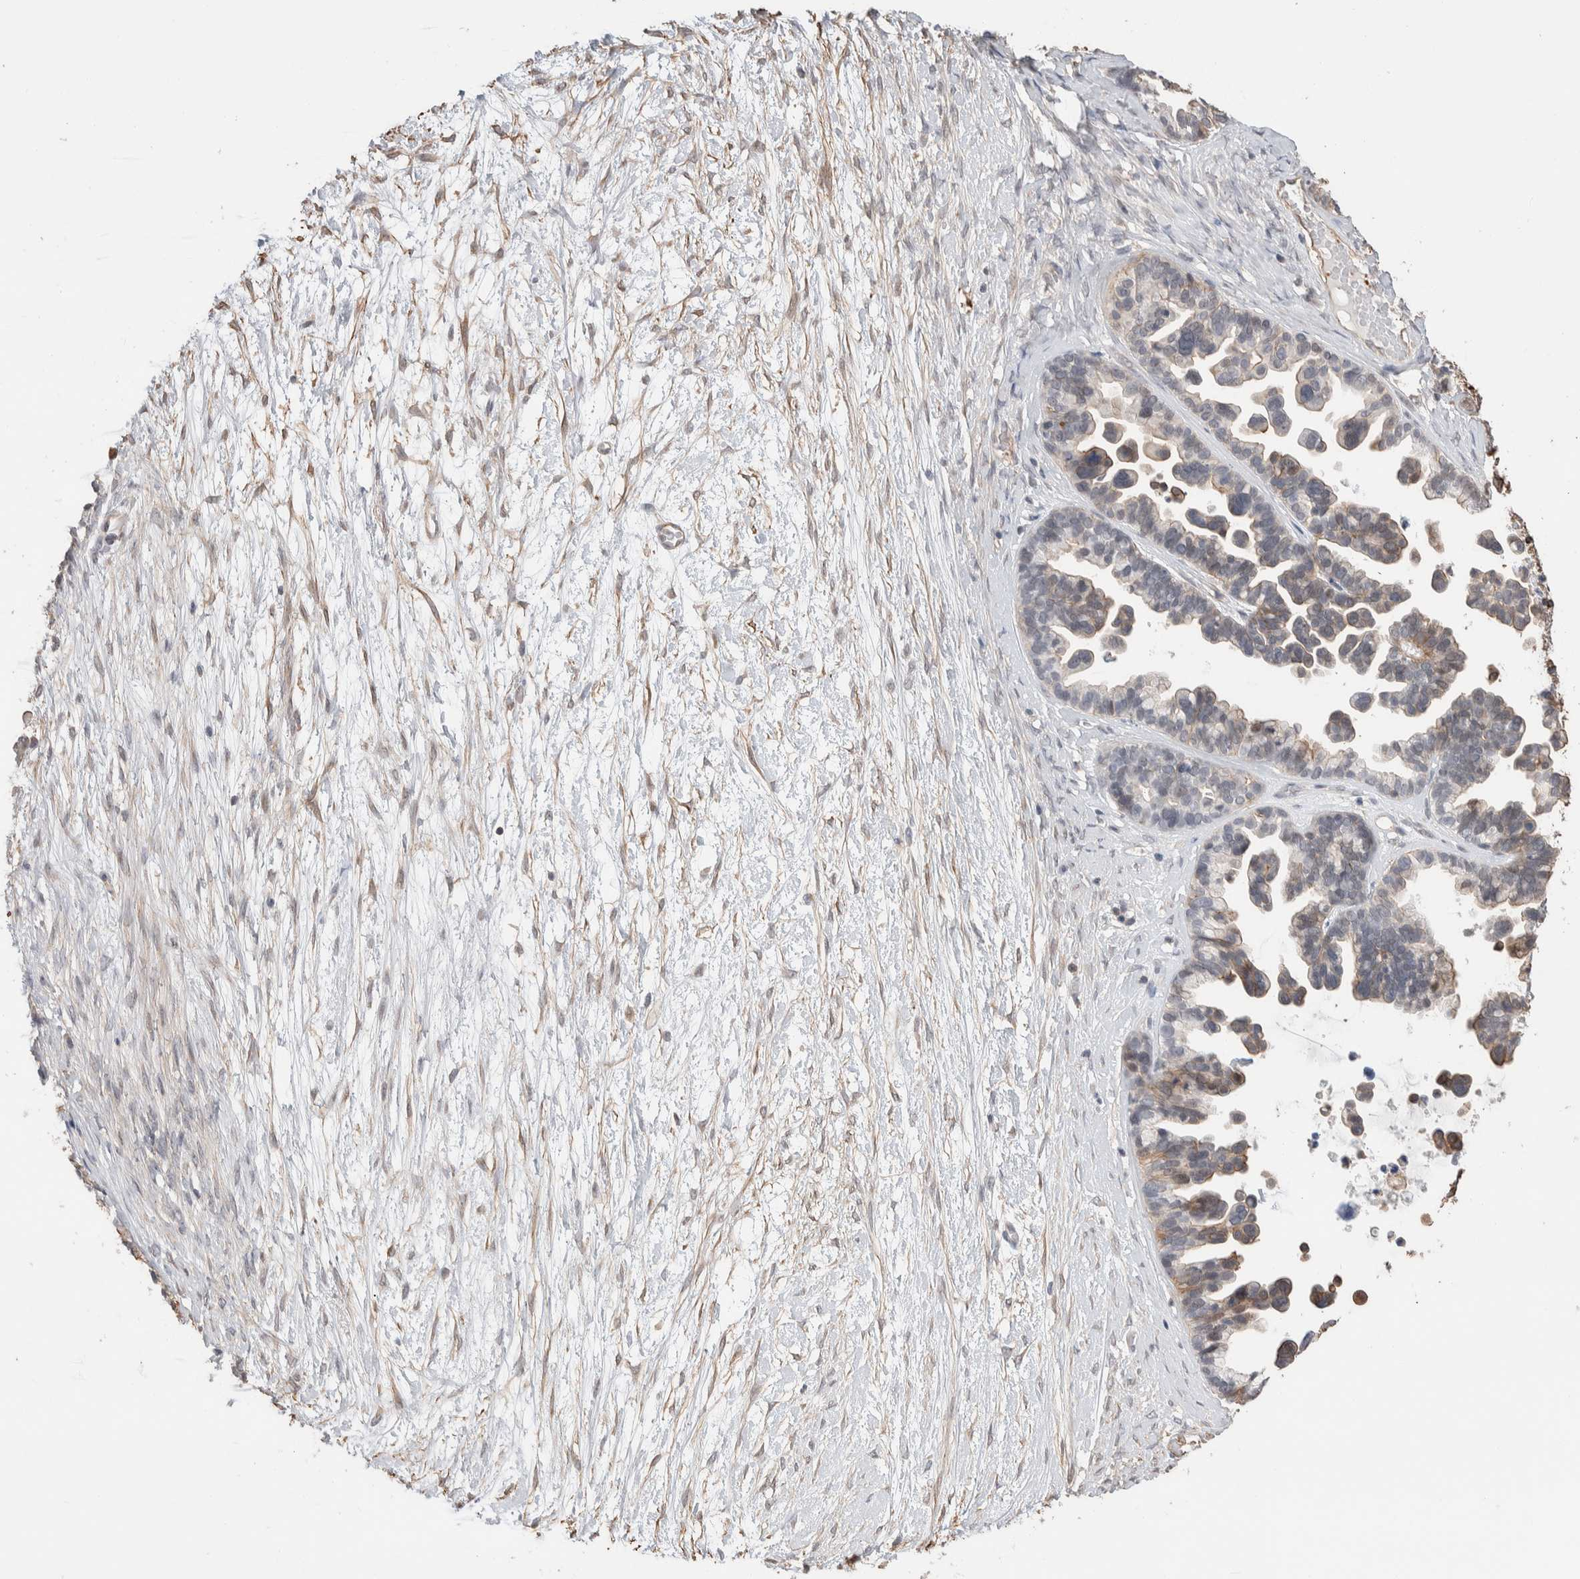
{"staining": {"intensity": "weak", "quantity": "25%-75%", "location": "cytoplasmic/membranous"}, "tissue": "ovarian cancer", "cell_type": "Tumor cells", "image_type": "cancer", "snomed": [{"axis": "morphology", "description": "Cystadenocarcinoma, serous, NOS"}, {"axis": "topography", "description": "Ovary"}], "caption": "Immunohistochemical staining of human ovarian cancer (serous cystadenocarcinoma) reveals low levels of weak cytoplasmic/membranous staining in about 25%-75% of tumor cells.", "gene": "ZNF704", "patient": {"sex": "female", "age": 56}}